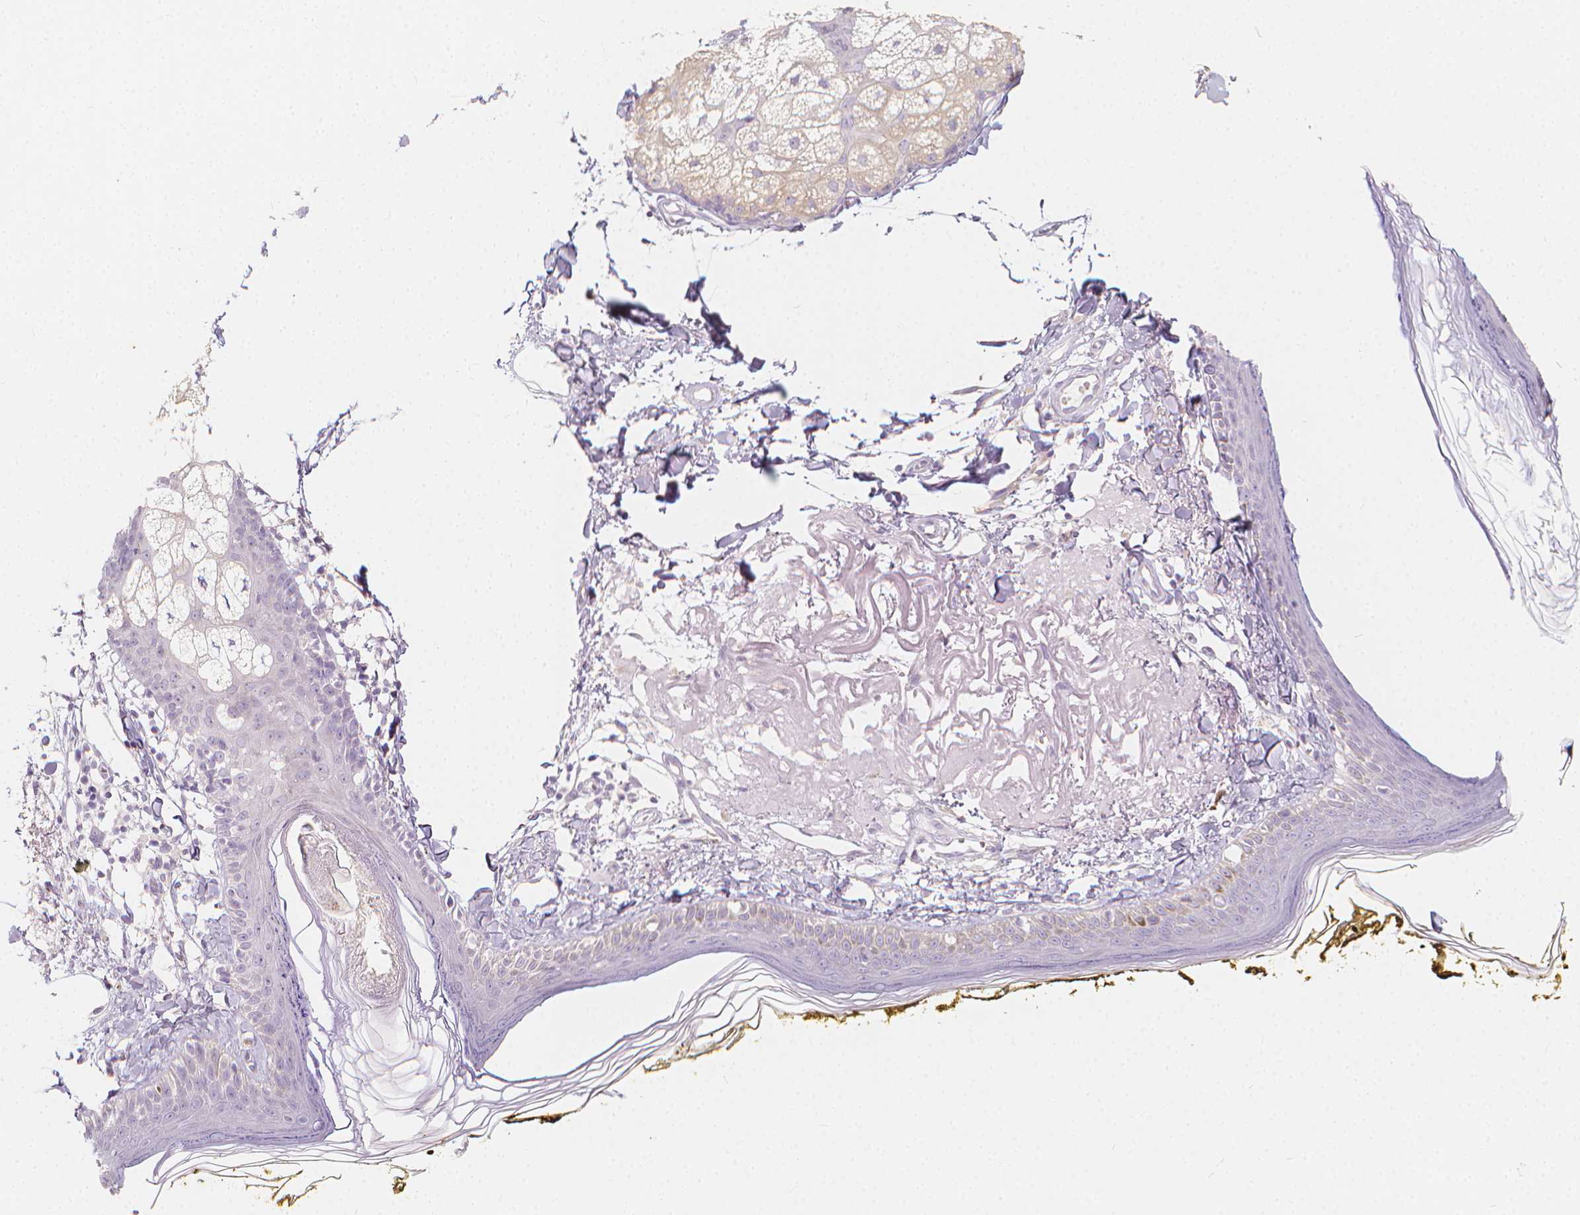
{"staining": {"intensity": "negative", "quantity": "none", "location": "none"}, "tissue": "skin", "cell_type": "Fibroblasts", "image_type": "normal", "snomed": [{"axis": "morphology", "description": "Normal tissue, NOS"}, {"axis": "topography", "description": "Skin"}], "caption": "Protein analysis of unremarkable skin exhibits no significant staining in fibroblasts.", "gene": "RBFOX1", "patient": {"sex": "male", "age": 76}}